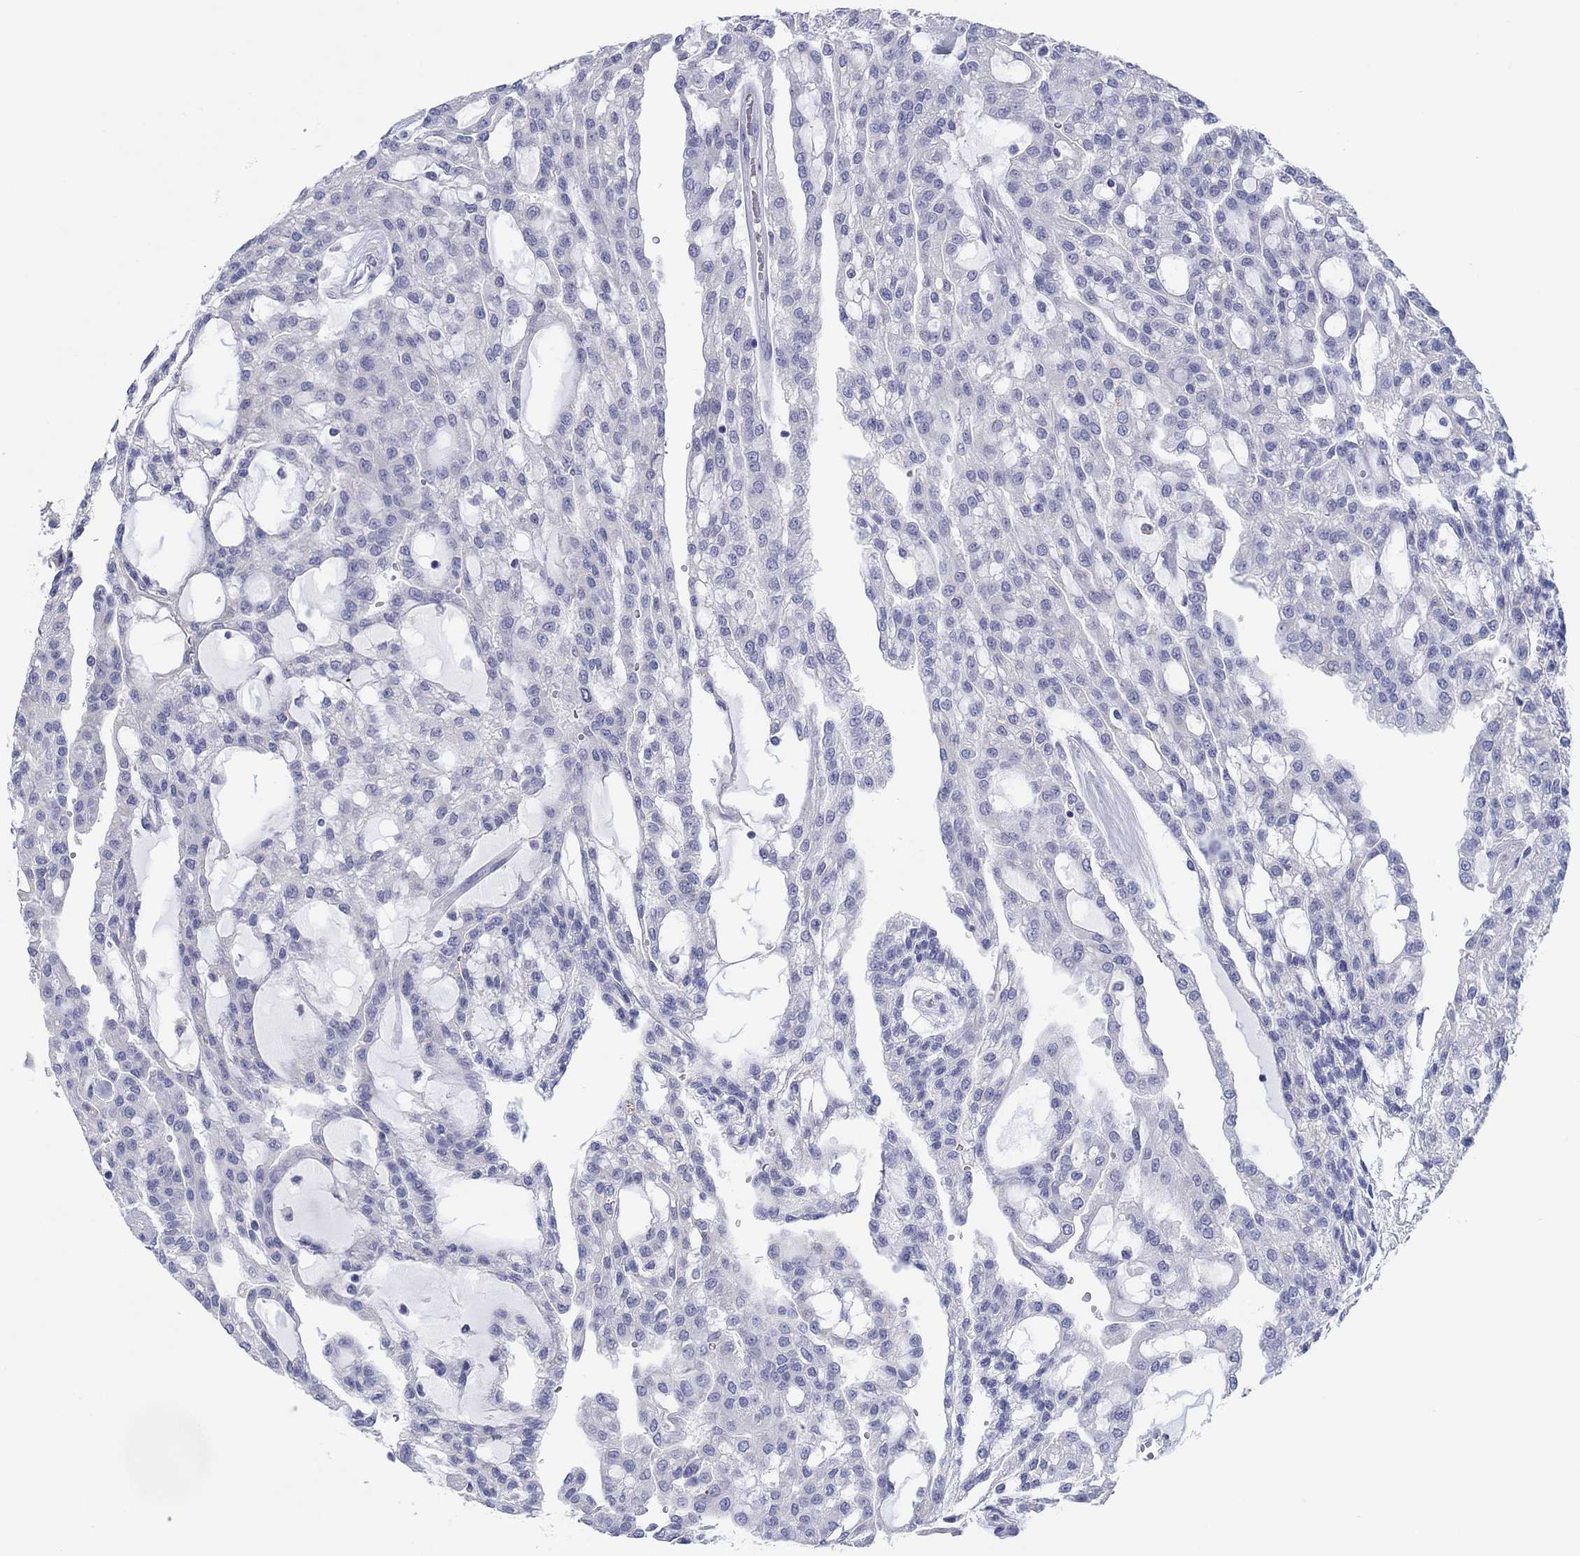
{"staining": {"intensity": "negative", "quantity": "none", "location": "none"}, "tissue": "renal cancer", "cell_type": "Tumor cells", "image_type": "cancer", "snomed": [{"axis": "morphology", "description": "Adenocarcinoma, NOS"}, {"axis": "topography", "description": "Kidney"}], "caption": "Immunohistochemistry (IHC) of renal cancer demonstrates no staining in tumor cells. The staining is performed using DAB (3,3'-diaminobenzidine) brown chromogen with nuclei counter-stained in using hematoxylin.", "gene": "ERICH3", "patient": {"sex": "male", "age": 63}}